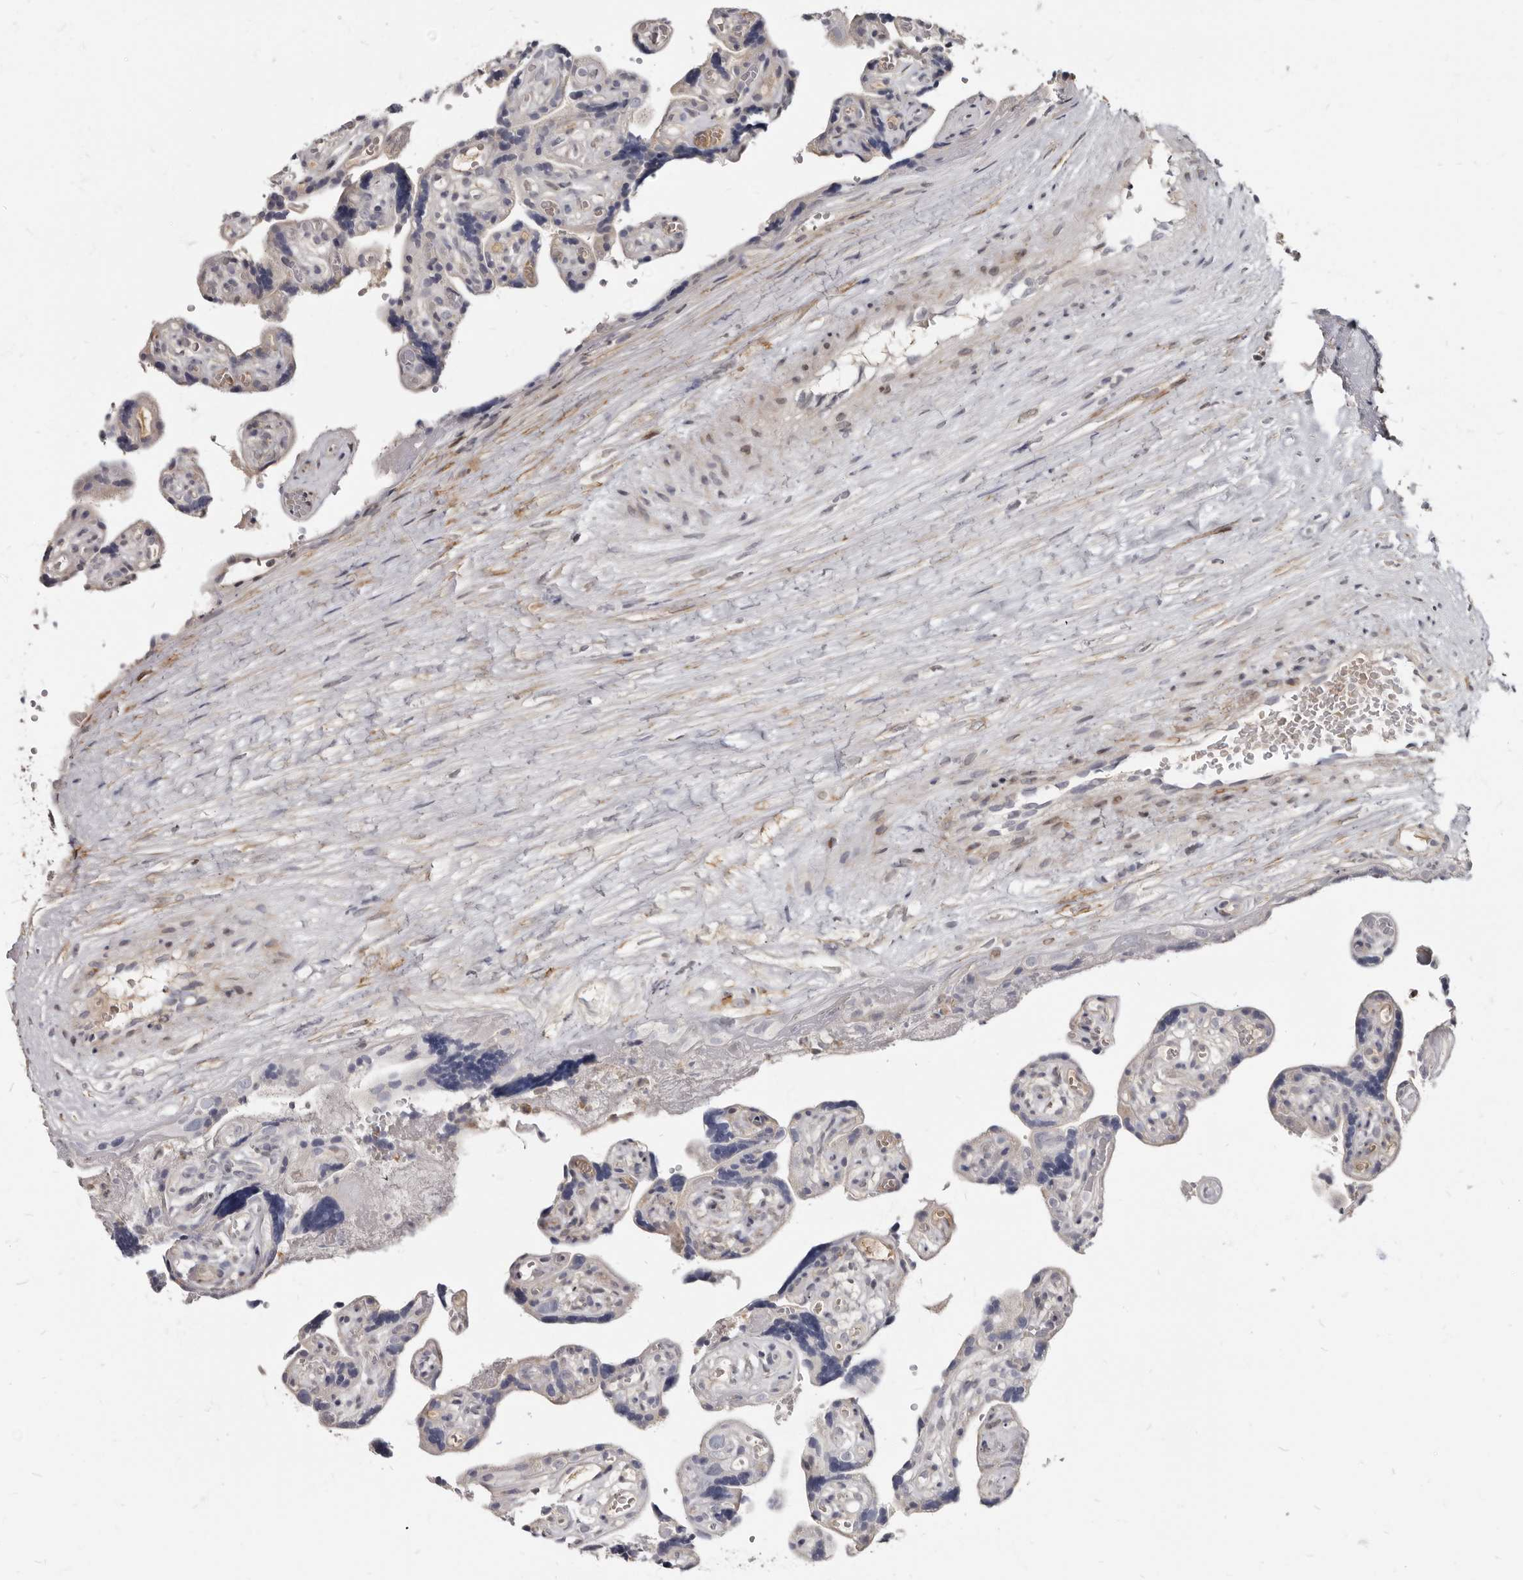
{"staining": {"intensity": "moderate", "quantity": "25%-75%", "location": "cytoplasmic/membranous,nuclear"}, "tissue": "placenta", "cell_type": "Decidual cells", "image_type": "normal", "snomed": [{"axis": "morphology", "description": "Normal tissue, NOS"}, {"axis": "topography", "description": "Placenta"}], "caption": "Protein expression analysis of normal placenta shows moderate cytoplasmic/membranous,nuclear positivity in approximately 25%-75% of decidual cells. (brown staining indicates protein expression, while blue staining denotes nuclei).", "gene": "MRGPRF", "patient": {"sex": "female", "age": 30}}